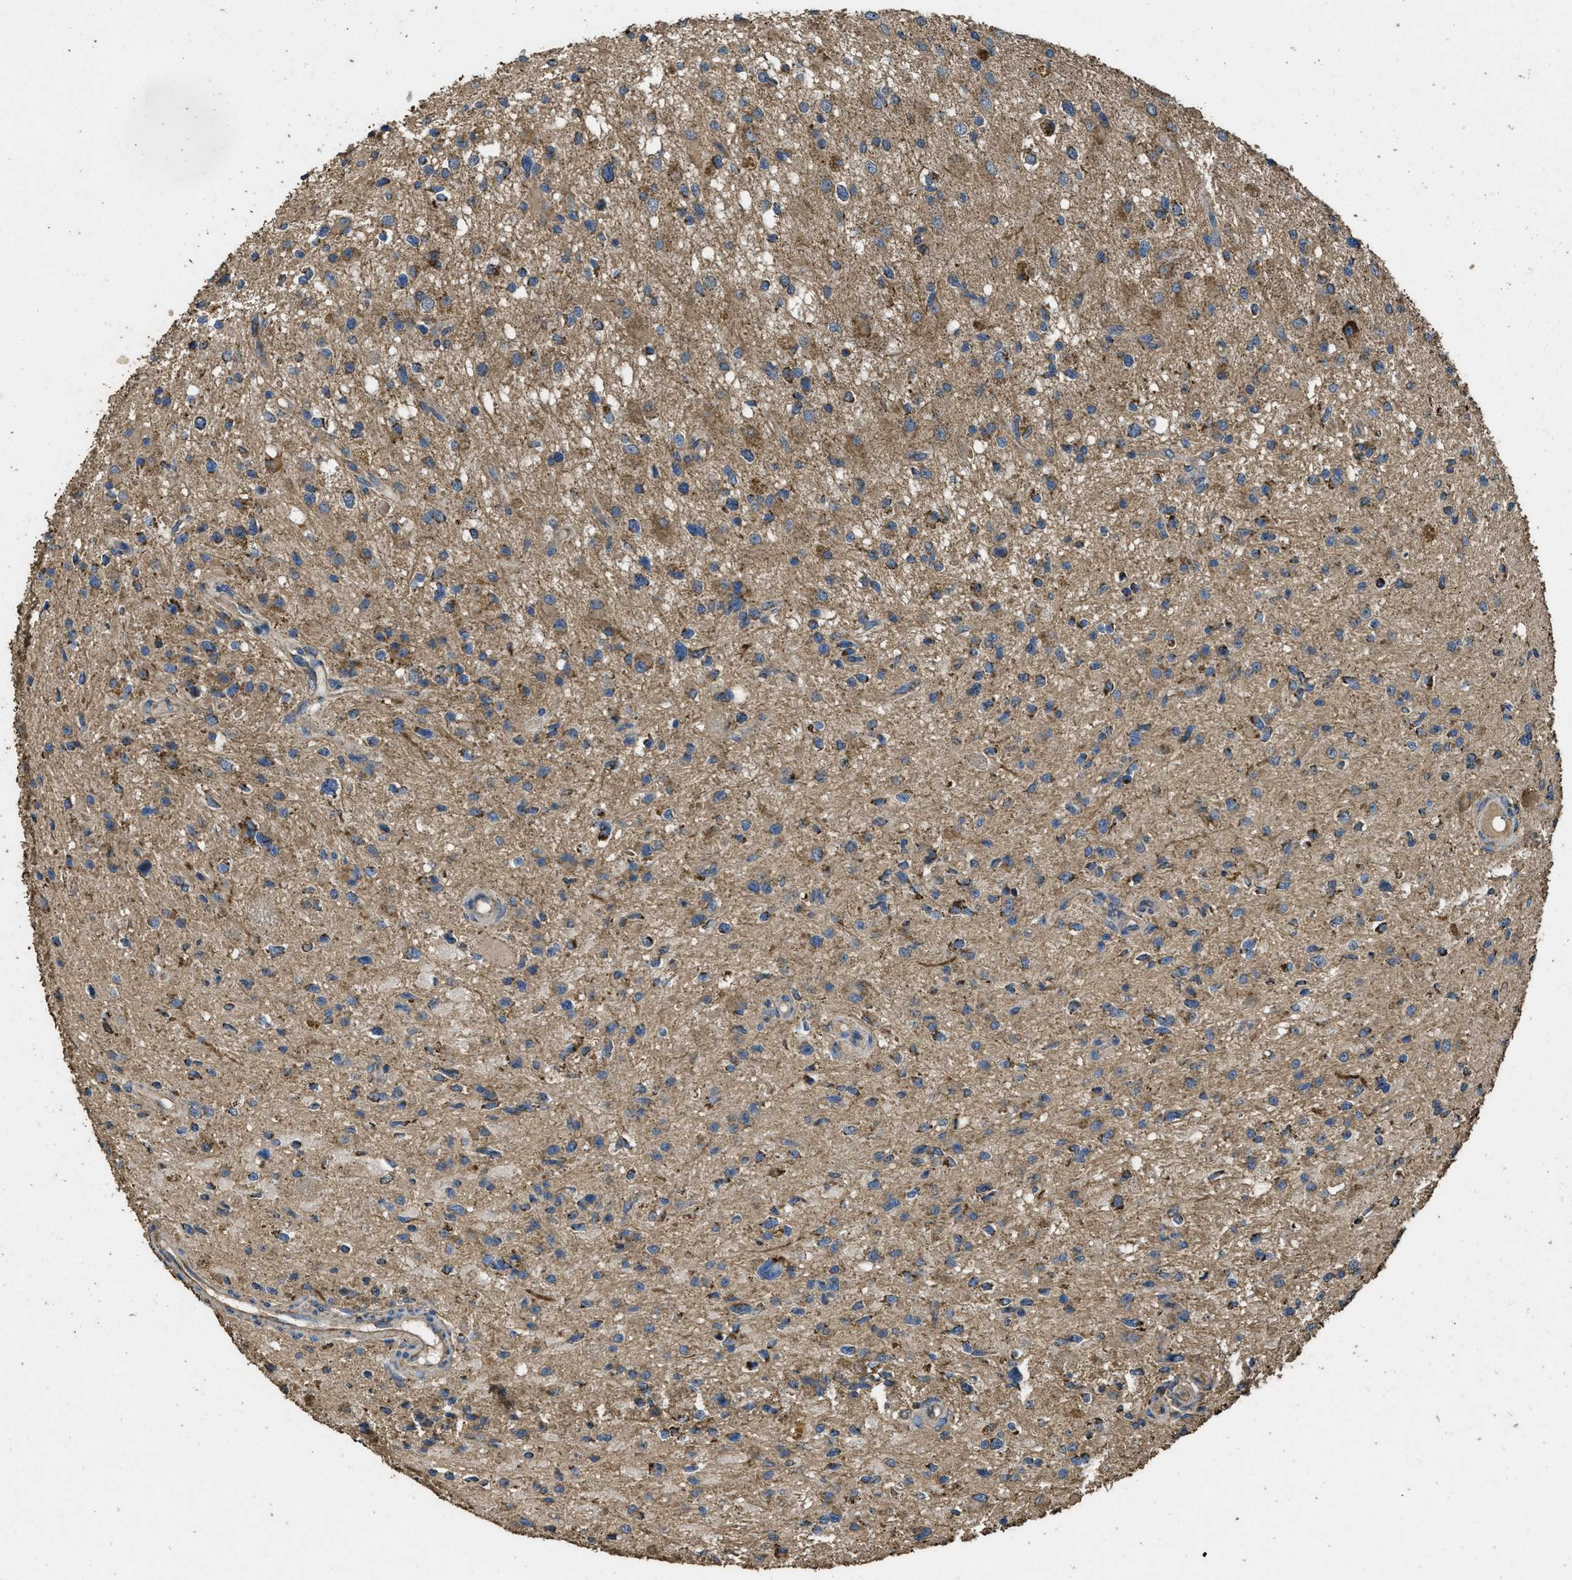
{"staining": {"intensity": "moderate", "quantity": ">75%", "location": "cytoplasmic/membranous"}, "tissue": "glioma", "cell_type": "Tumor cells", "image_type": "cancer", "snomed": [{"axis": "morphology", "description": "Glioma, malignant, High grade"}, {"axis": "topography", "description": "Brain"}], "caption": "Immunohistochemistry (IHC) of glioma shows medium levels of moderate cytoplasmic/membranous staining in approximately >75% of tumor cells. The staining is performed using DAB (3,3'-diaminobenzidine) brown chromogen to label protein expression. The nuclei are counter-stained blue using hematoxylin.", "gene": "CYRIA", "patient": {"sex": "male", "age": 33}}